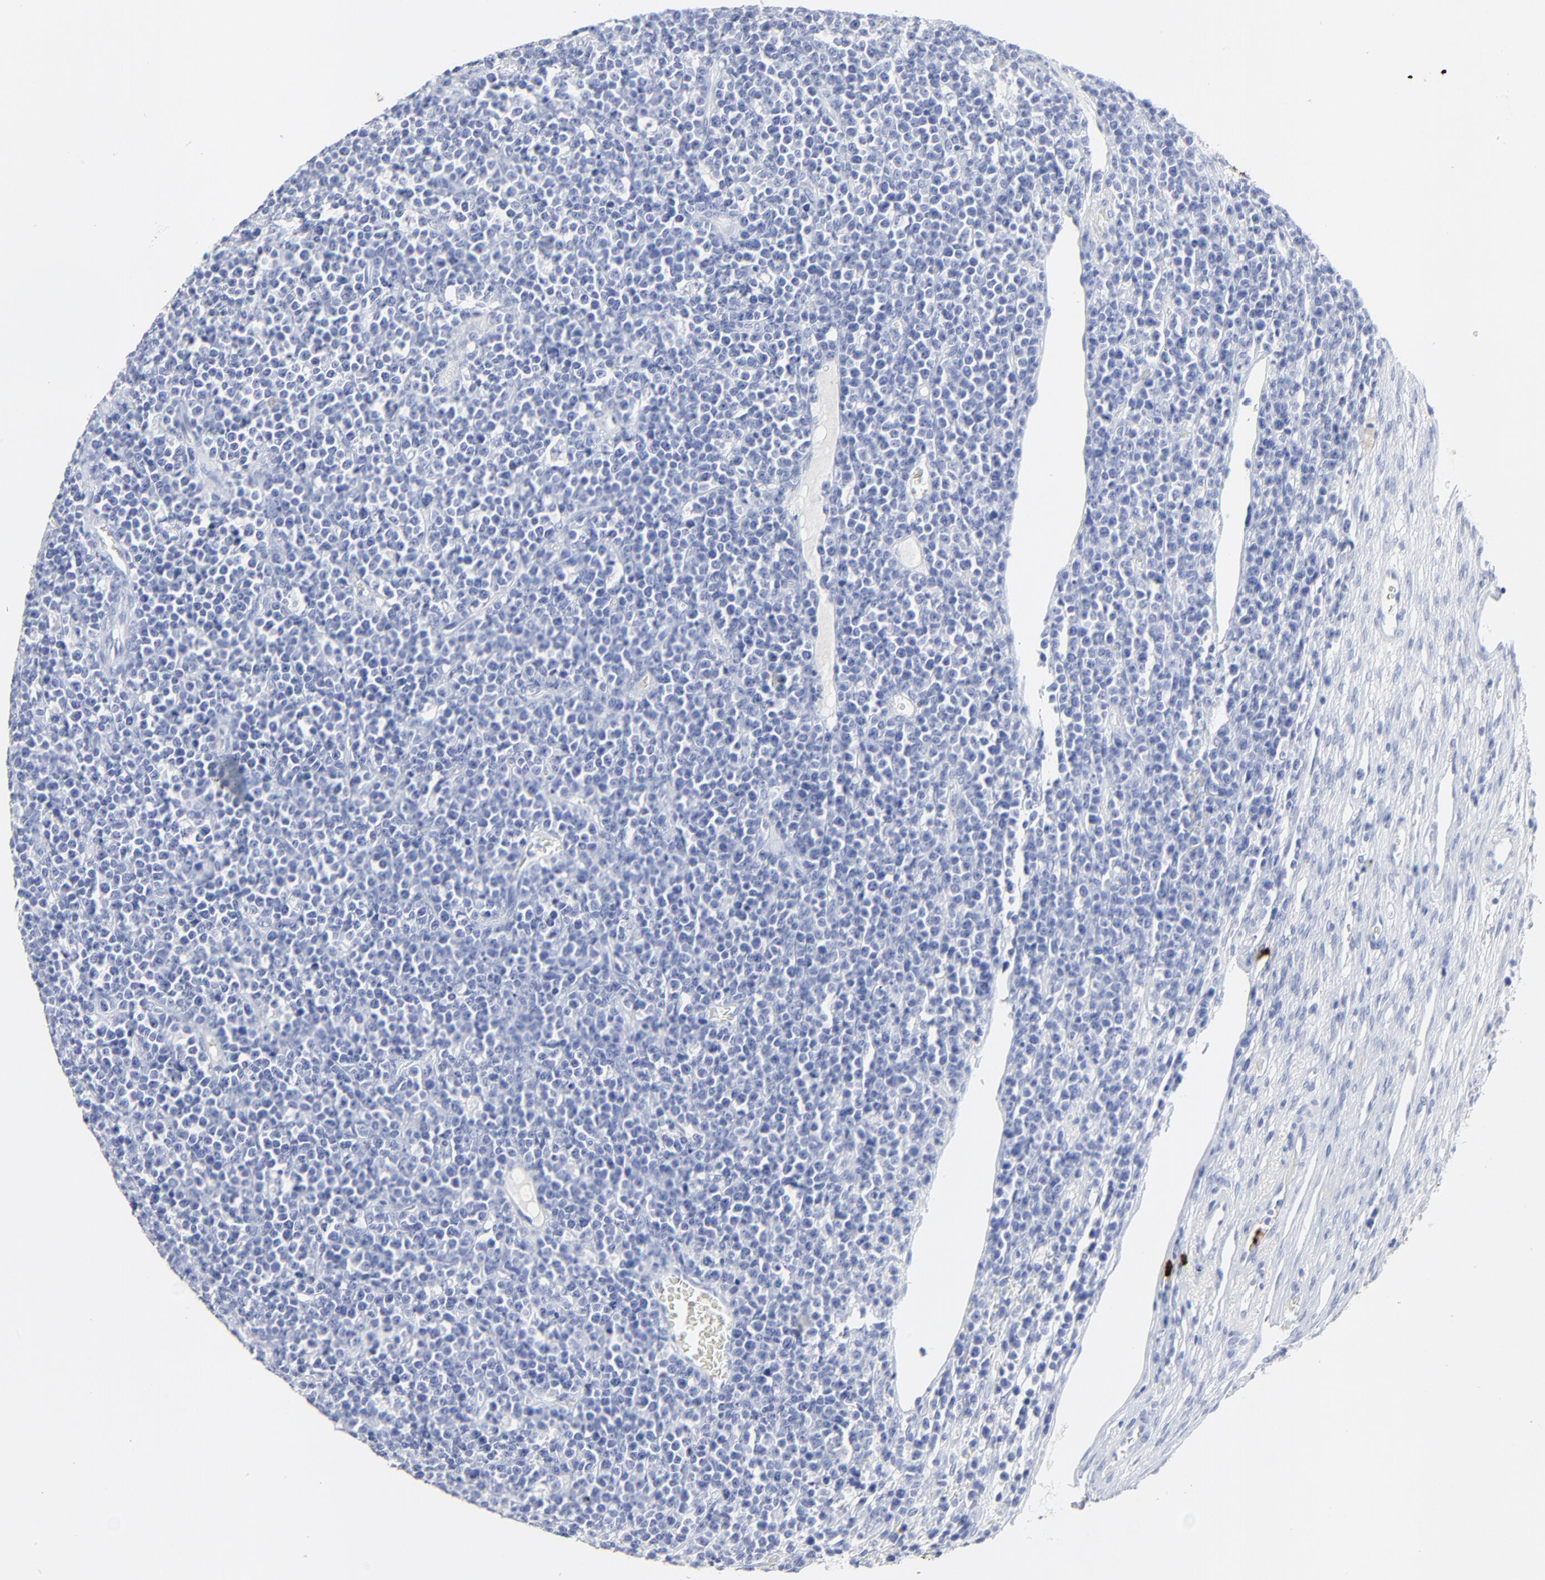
{"staining": {"intensity": "negative", "quantity": "none", "location": "none"}, "tissue": "lymphoma", "cell_type": "Tumor cells", "image_type": "cancer", "snomed": [{"axis": "morphology", "description": "Malignant lymphoma, non-Hodgkin's type, High grade"}, {"axis": "topography", "description": "Ovary"}], "caption": "Immunohistochemical staining of human high-grade malignant lymphoma, non-Hodgkin's type exhibits no significant positivity in tumor cells.", "gene": "LCN2", "patient": {"sex": "female", "age": 56}}